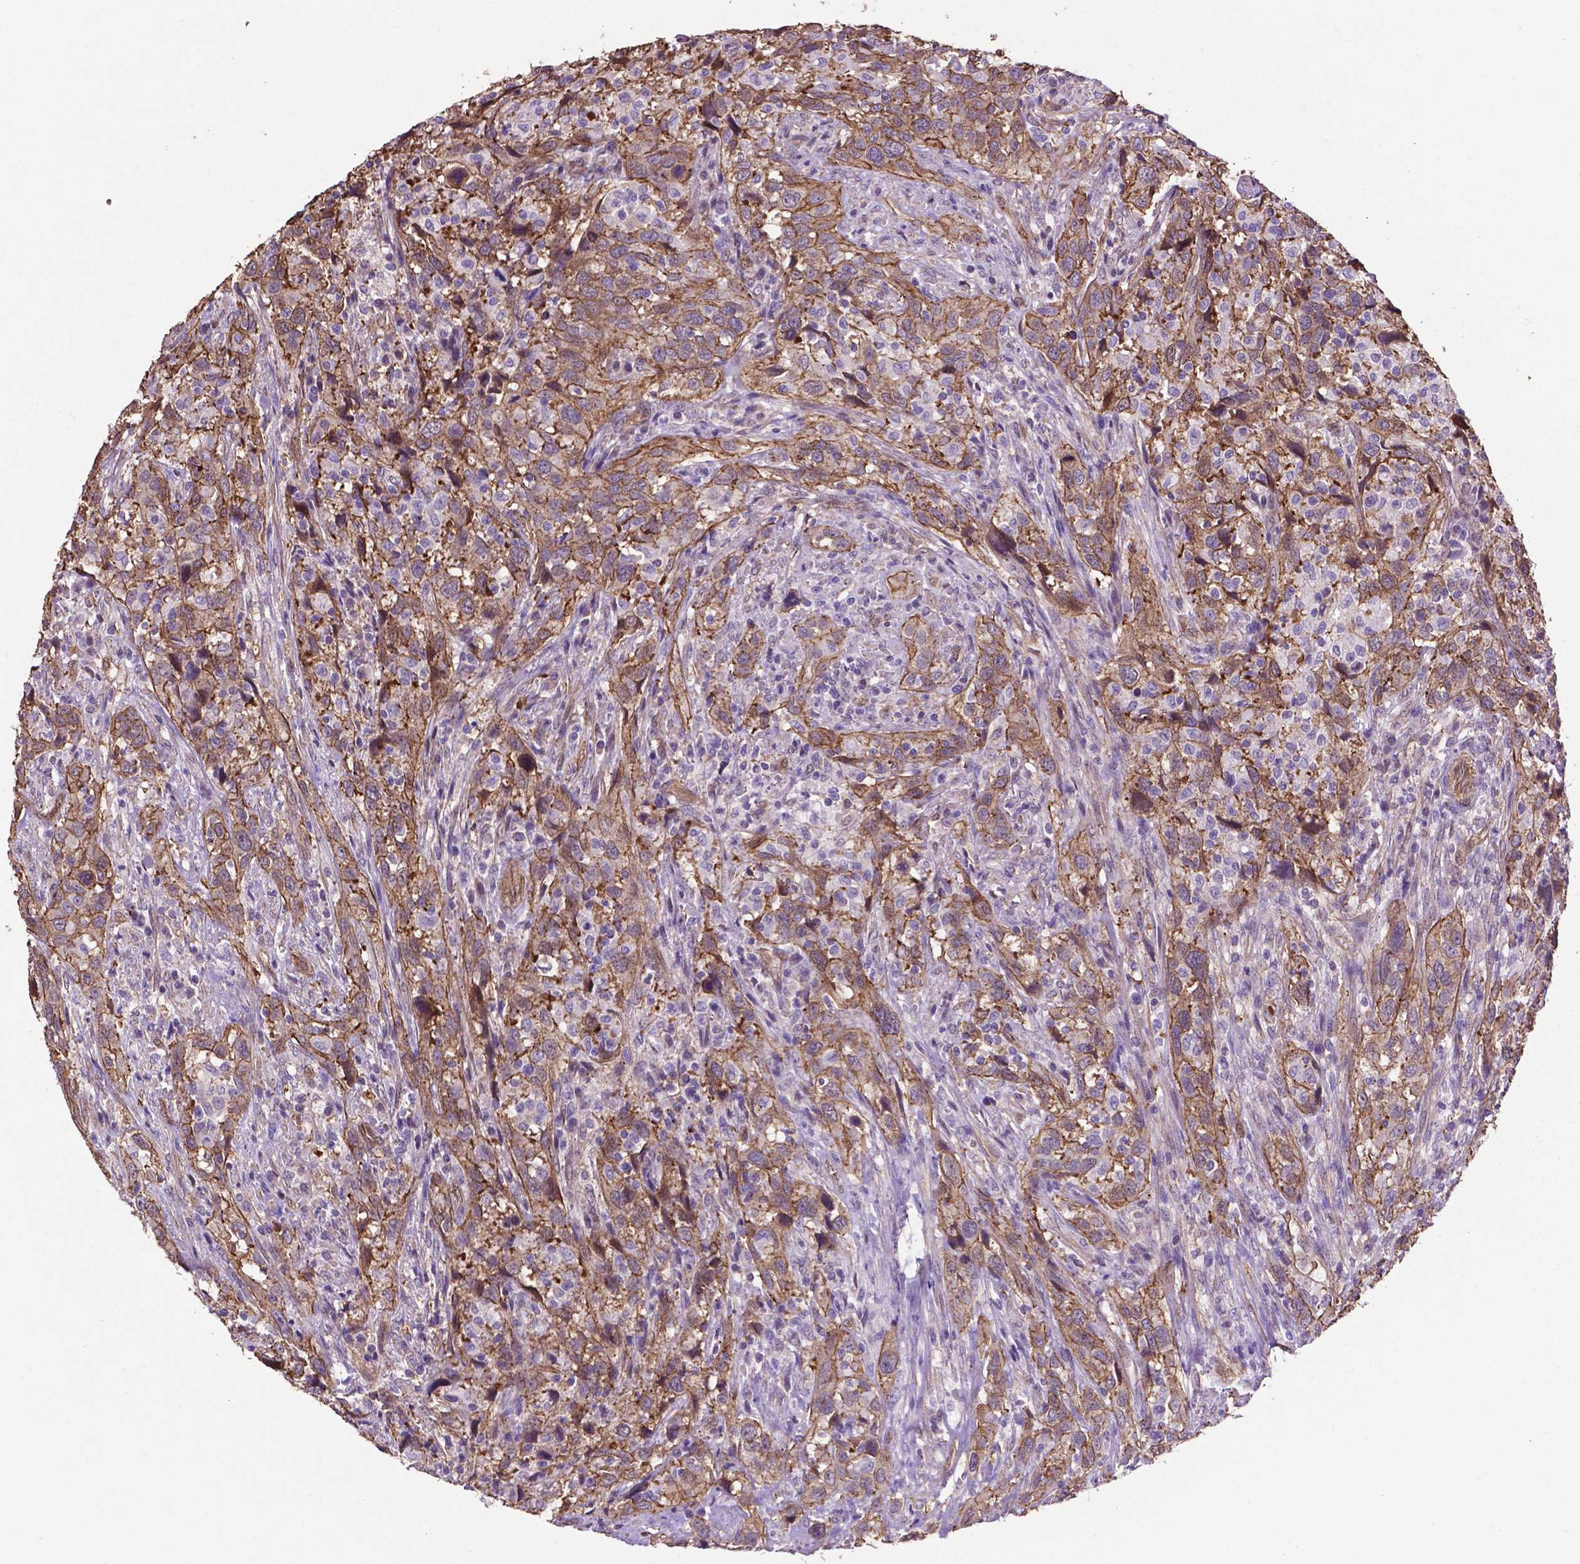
{"staining": {"intensity": "moderate", "quantity": "25%-75%", "location": "cytoplasmic/membranous"}, "tissue": "urothelial cancer", "cell_type": "Tumor cells", "image_type": "cancer", "snomed": [{"axis": "morphology", "description": "Urothelial carcinoma, NOS"}, {"axis": "morphology", "description": "Urothelial carcinoma, High grade"}, {"axis": "topography", "description": "Urinary bladder"}], "caption": "IHC photomicrograph of human high-grade urothelial carcinoma stained for a protein (brown), which displays medium levels of moderate cytoplasmic/membranous staining in approximately 25%-75% of tumor cells.", "gene": "PDLIM1", "patient": {"sex": "female", "age": 64}}